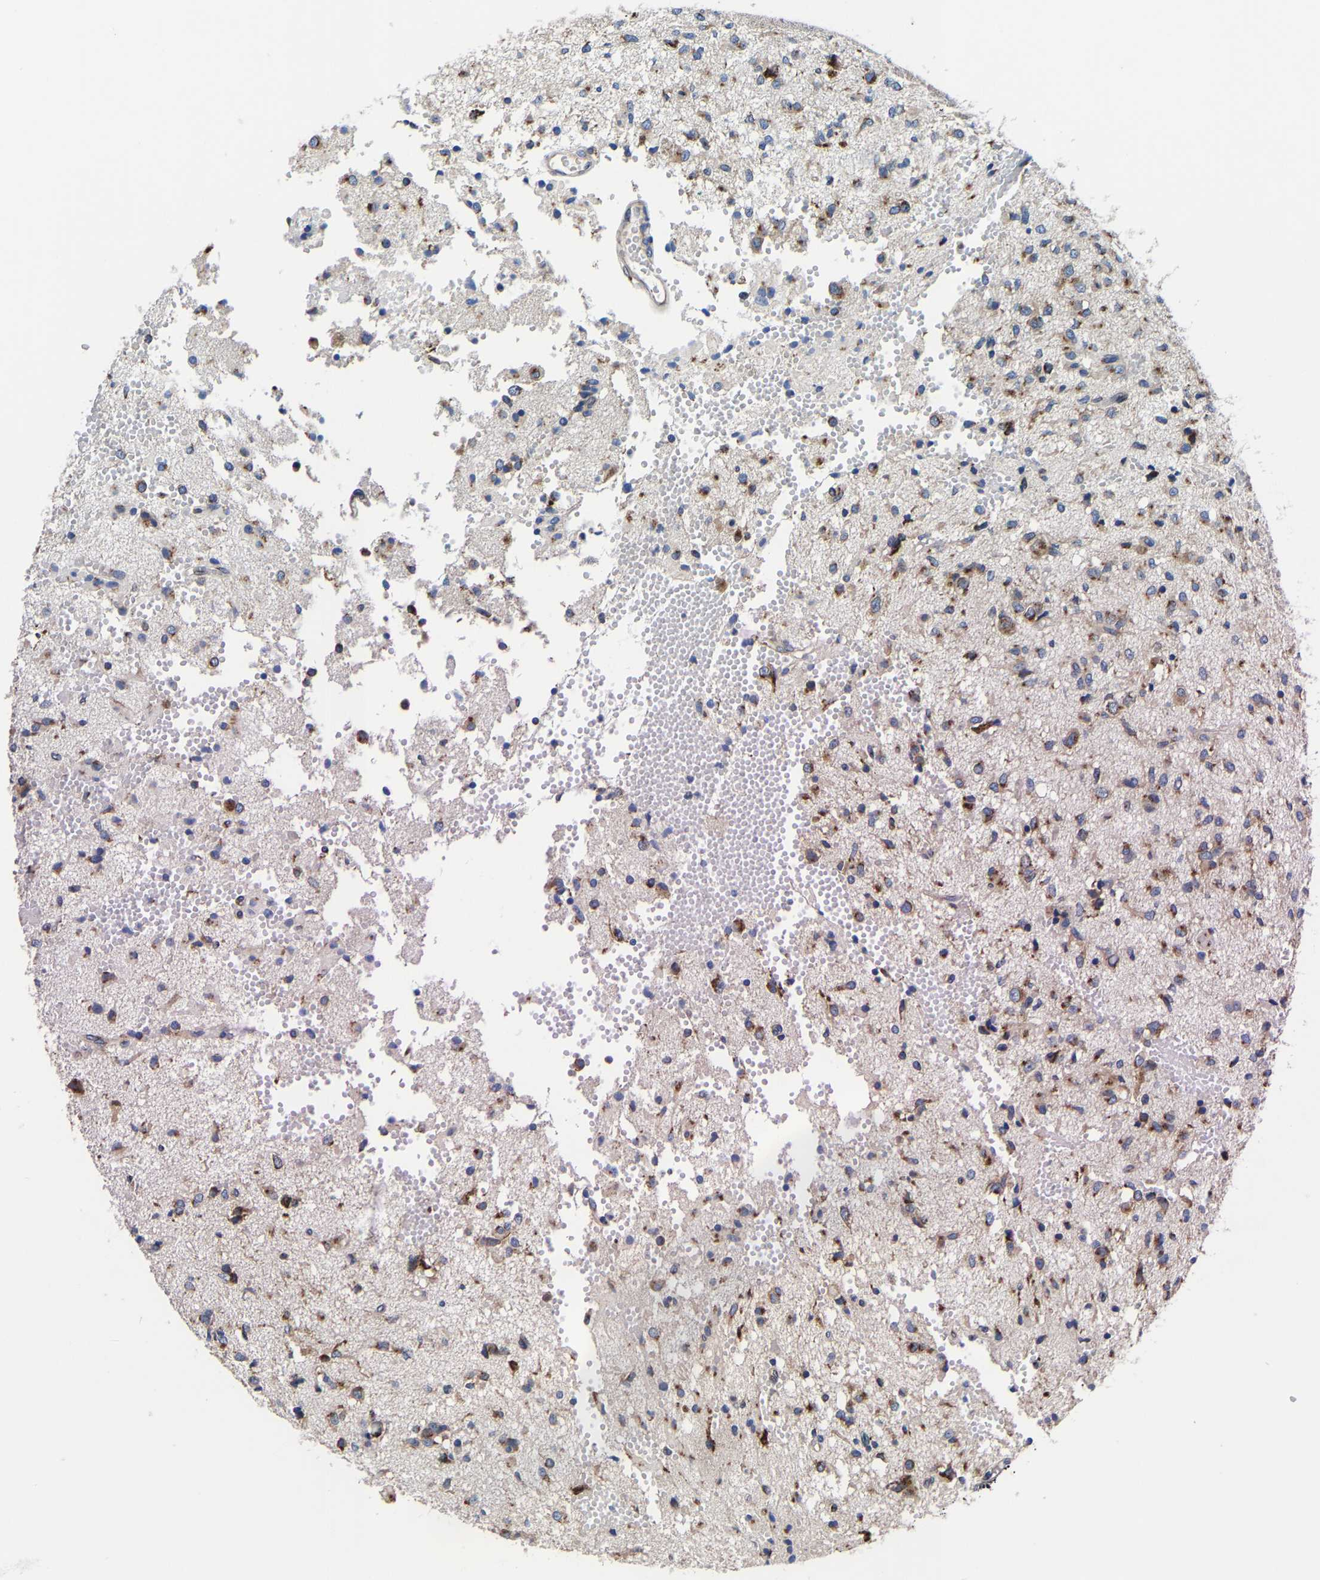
{"staining": {"intensity": "moderate", "quantity": "25%-75%", "location": "cytoplasmic/membranous"}, "tissue": "glioma", "cell_type": "Tumor cells", "image_type": "cancer", "snomed": [{"axis": "morphology", "description": "Glioma, malignant, High grade"}, {"axis": "topography", "description": "Brain"}], "caption": "The image exhibits staining of glioma, revealing moderate cytoplasmic/membranous protein positivity (brown color) within tumor cells.", "gene": "EBAG9", "patient": {"sex": "female", "age": 59}}